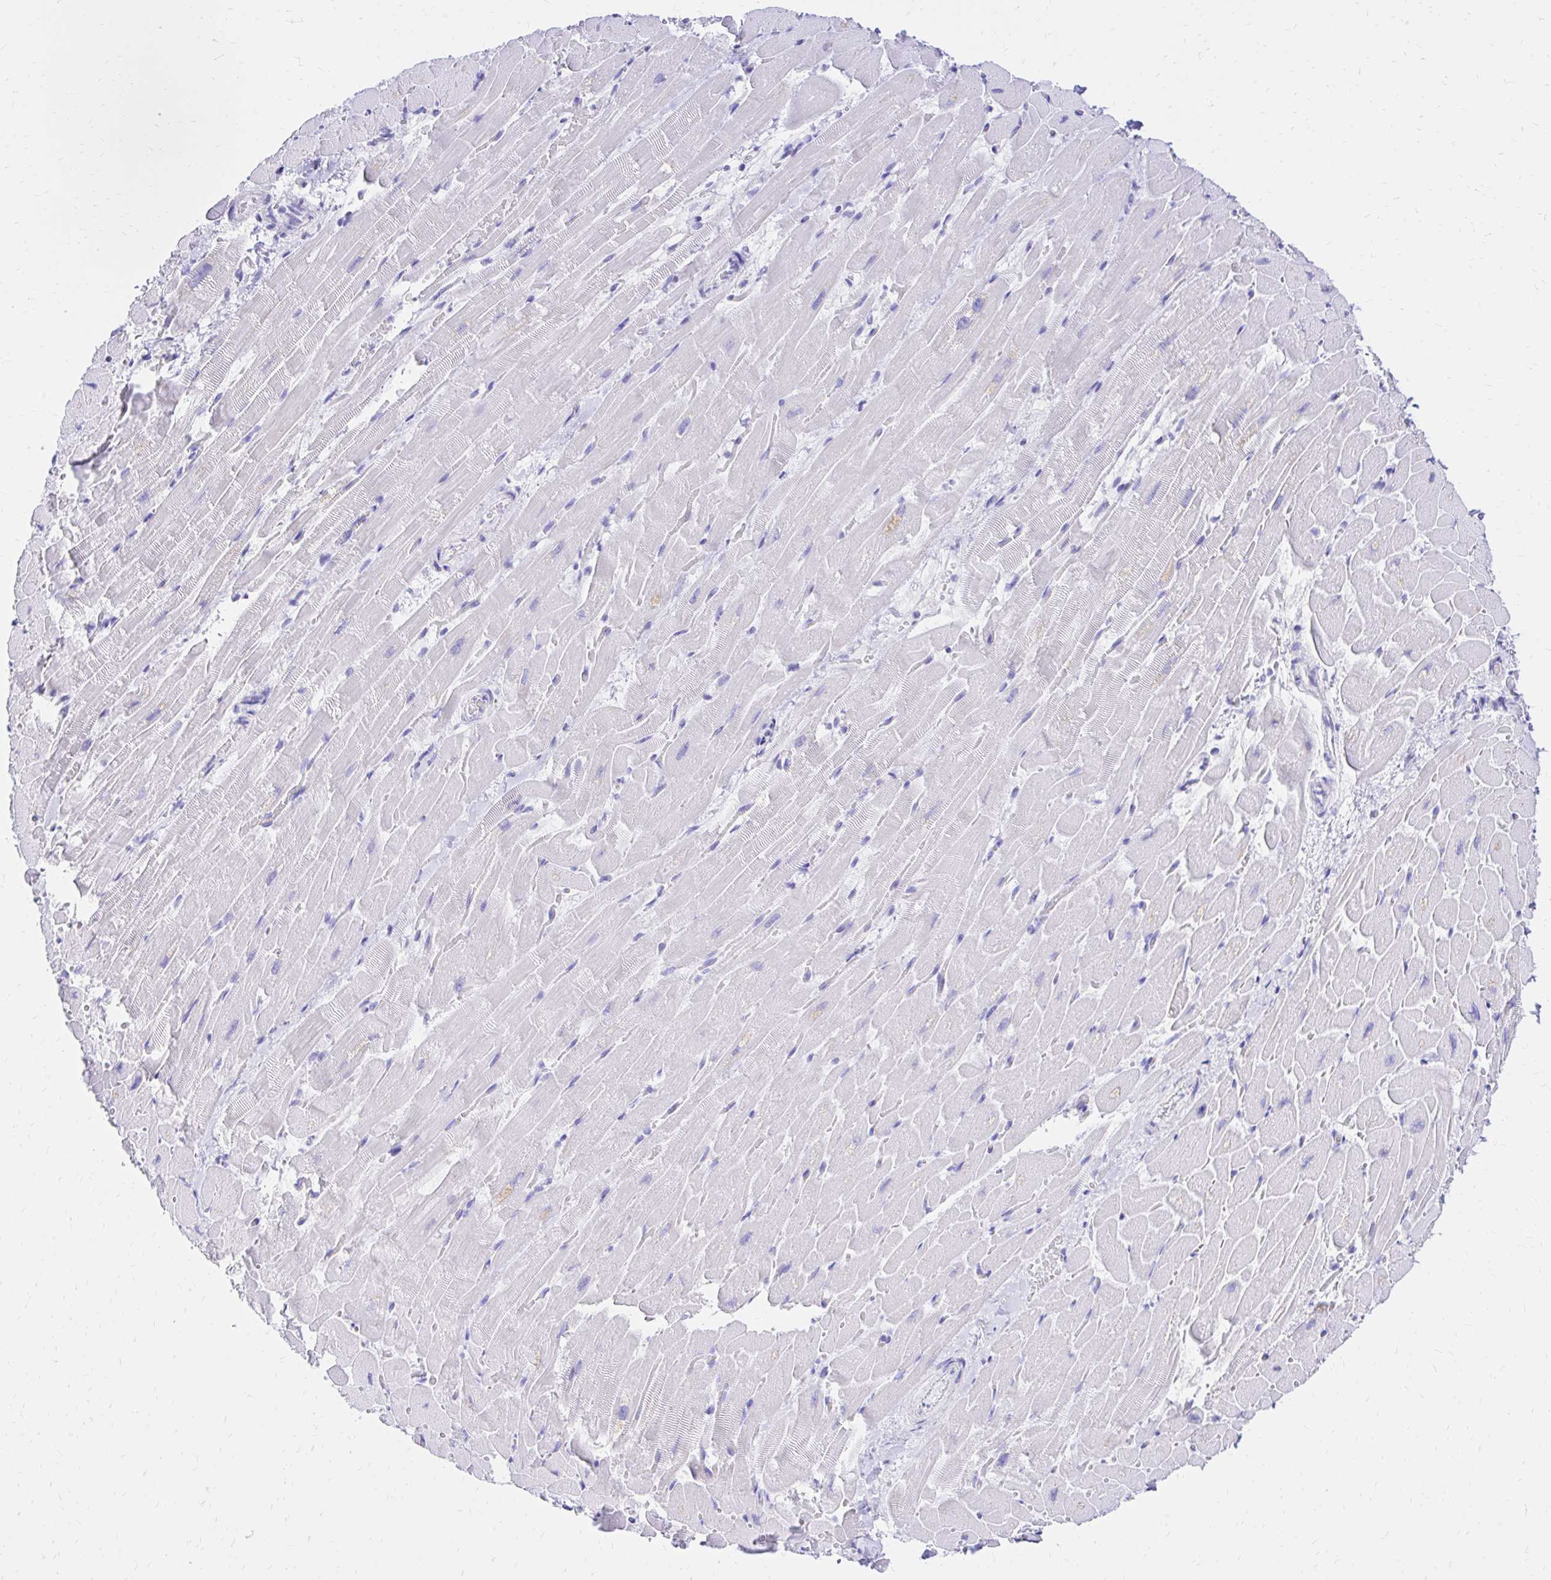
{"staining": {"intensity": "negative", "quantity": "none", "location": "none"}, "tissue": "heart muscle", "cell_type": "Cardiomyocytes", "image_type": "normal", "snomed": [{"axis": "morphology", "description": "Normal tissue, NOS"}, {"axis": "topography", "description": "Heart"}], "caption": "The image exhibits no significant expression in cardiomyocytes of heart muscle.", "gene": "S100G", "patient": {"sex": "male", "age": 37}}